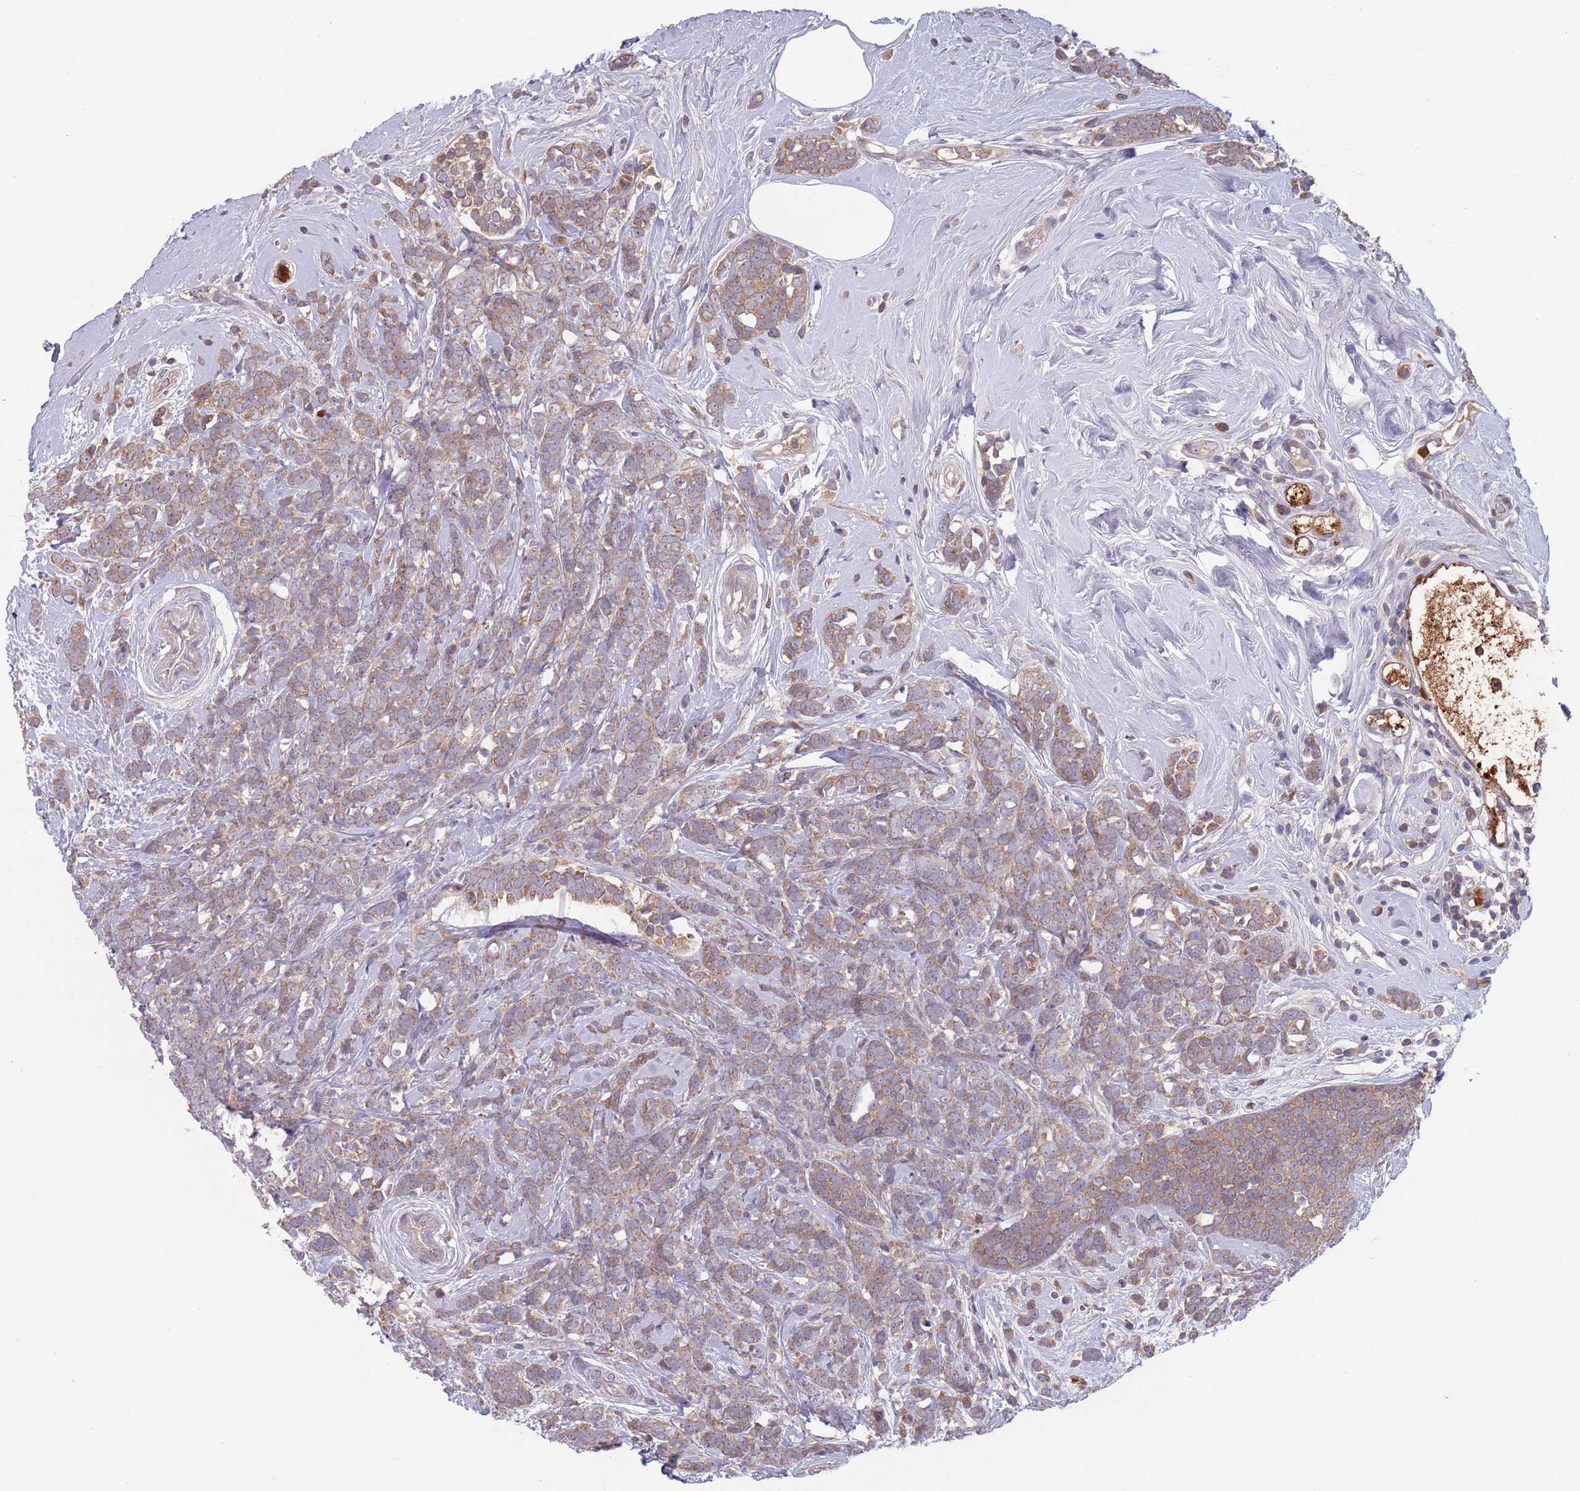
{"staining": {"intensity": "moderate", "quantity": ">75%", "location": "cytoplasmic/membranous"}, "tissue": "breast cancer", "cell_type": "Tumor cells", "image_type": "cancer", "snomed": [{"axis": "morphology", "description": "Lobular carcinoma"}, {"axis": "topography", "description": "Breast"}], "caption": "Breast cancer (lobular carcinoma) tissue reveals moderate cytoplasmic/membranous expression in about >75% of tumor cells", "gene": "TYW1", "patient": {"sex": "female", "age": 58}}